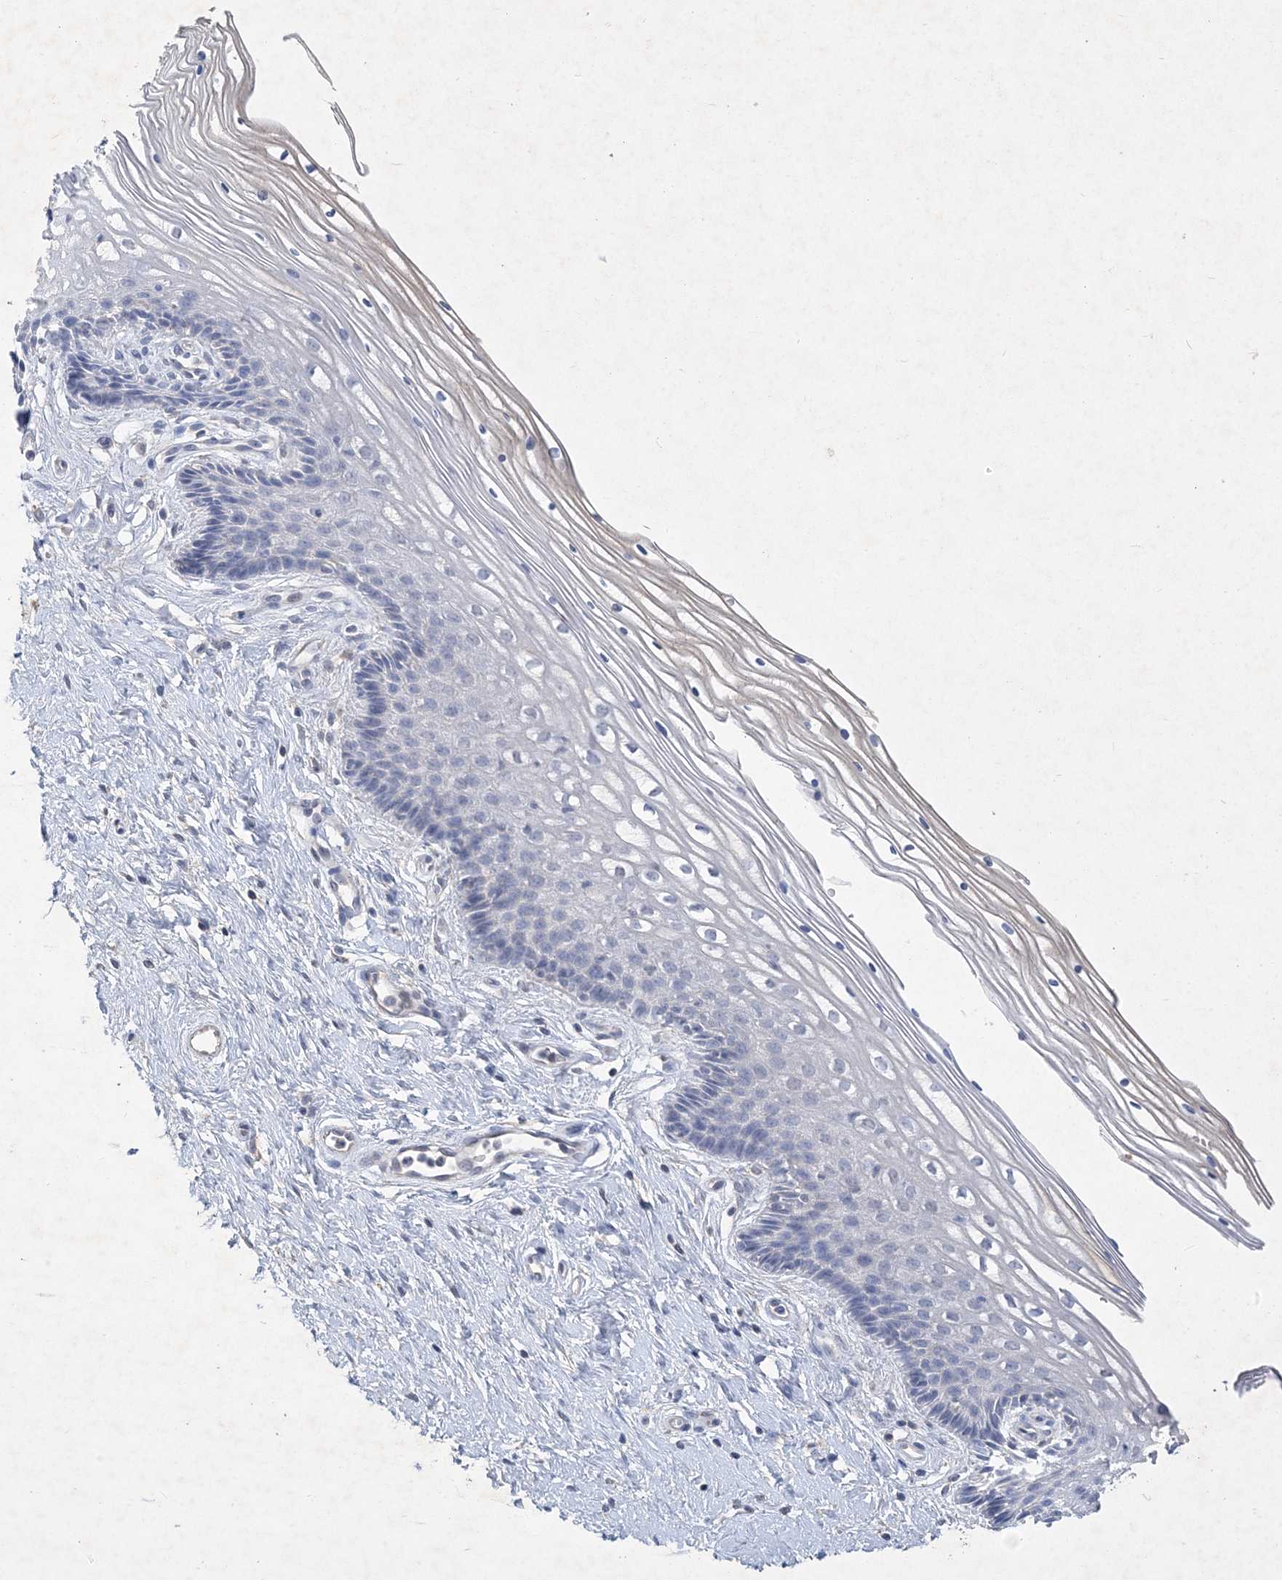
{"staining": {"intensity": "negative", "quantity": "none", "location": "none"}, "tissue": "cervix", "cell_type": "Glandular cells", "image_type": "normal", "snomed": [{"axis": "morphology", "description": "Normal tissue, NOS"}, {"axis": "topography", "description": "Cervix"}], "caption": "DAB (3,3'-diaminobenzidine) immunohistochemical staining of benign cervix exhibits no significant expression in glandular cells. (IHC, brightfield microscopy, high magnification).", "gene": "C11orf58", "patient": {"sex": "female", "age": 33}}